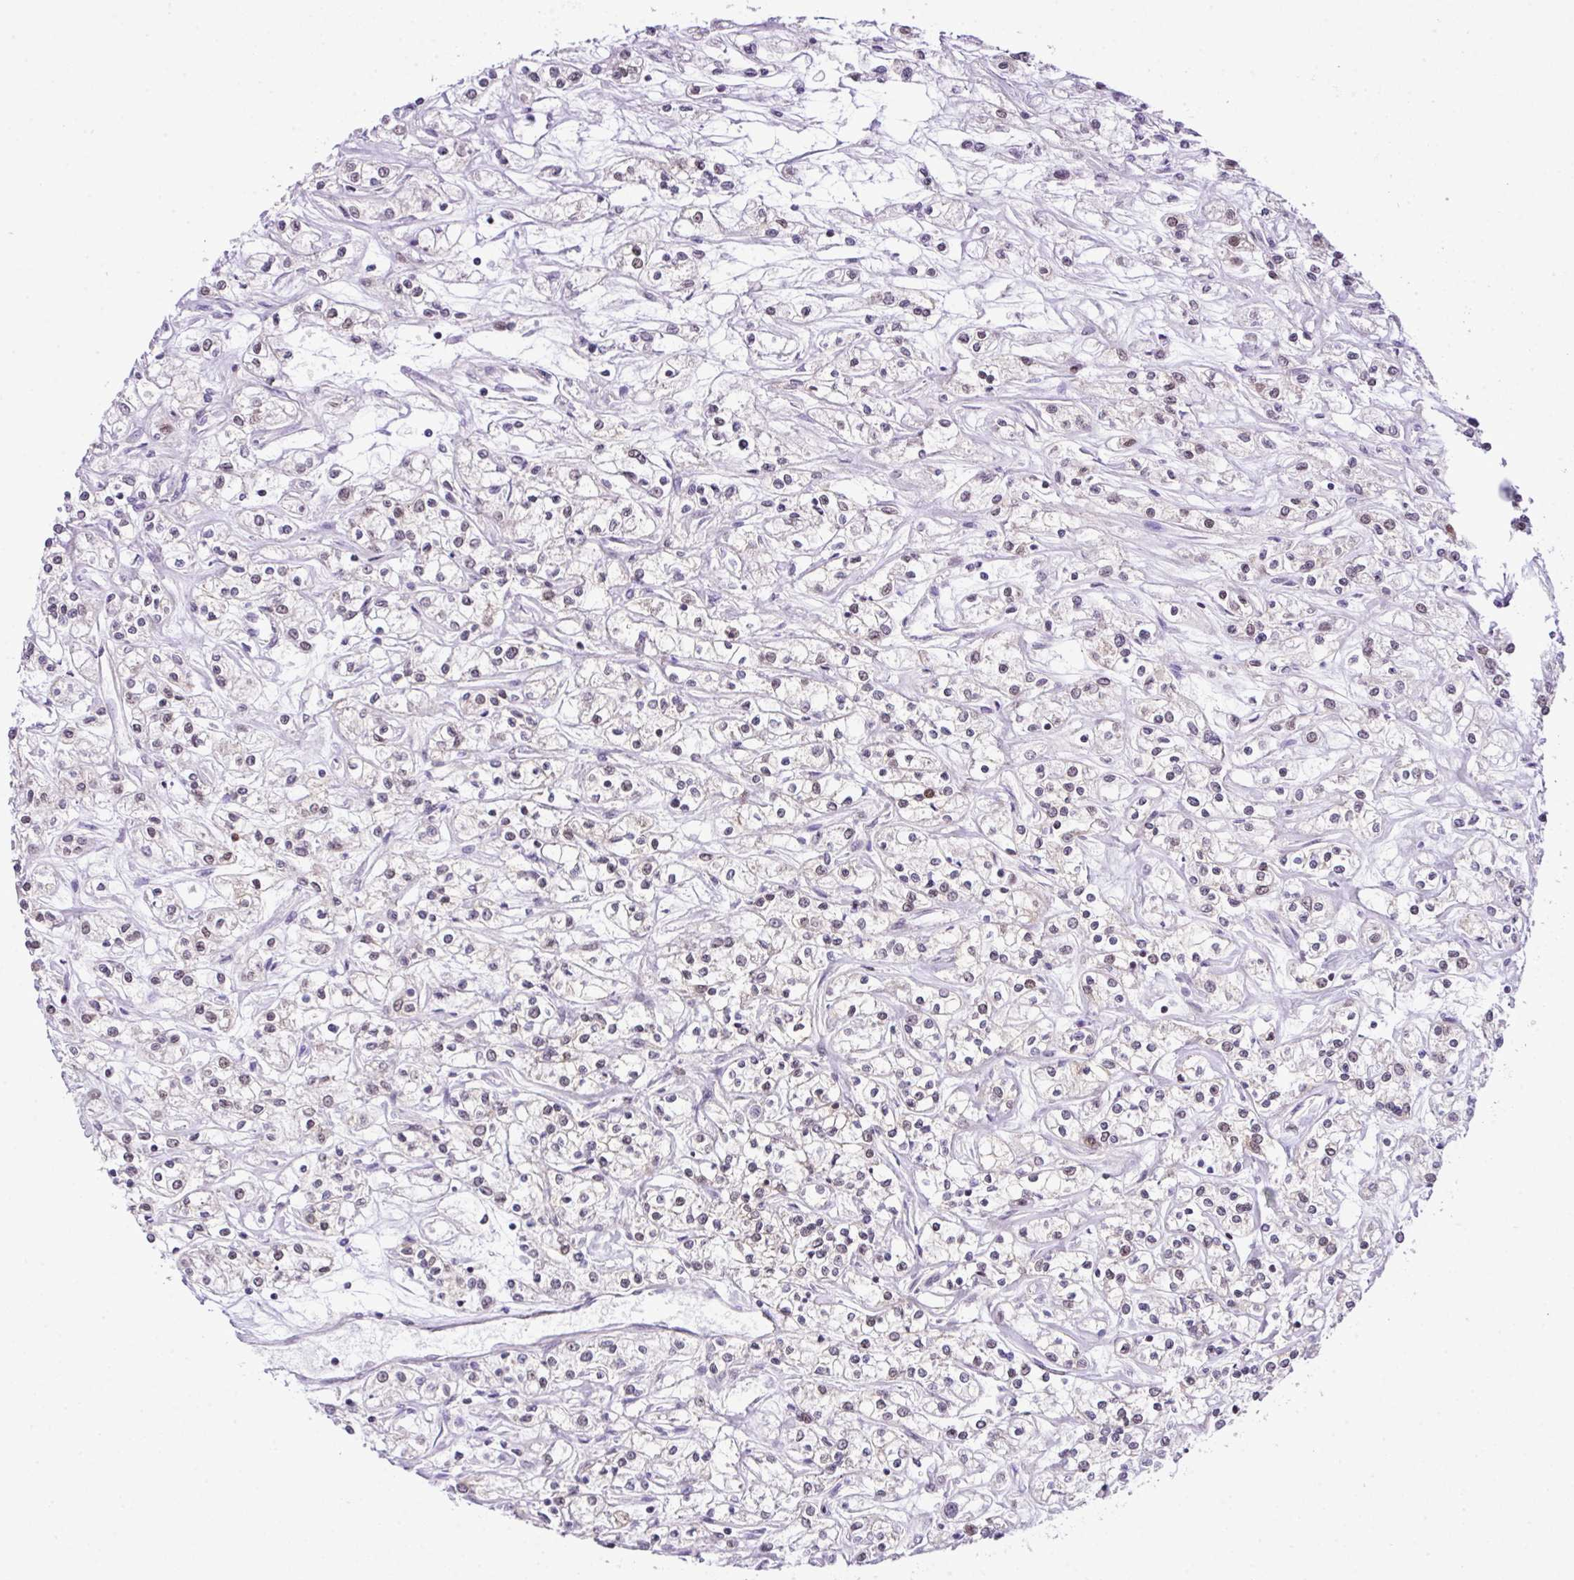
{"staining": {"intensity": "negative", "quantity": "none", "location": "none"}, "tissue": "renal cancer", "cell_type": "Tumor cells", "image_type": "cancer", "snomed": [{"axis": "morphology", "description": "Adenocarcinoma, NOS"}, {"axis": "topography", "description": "Kidney"}], "caption": "The IHC image has no significant staining in tumor cells of renal adenocarcinoma tissue. (Brightfield microscopy of DAB immunohistochemistry (IHC) at high magnification).", "gene": "CCDC137", "patient": {"sex": "female", "age": 59}}